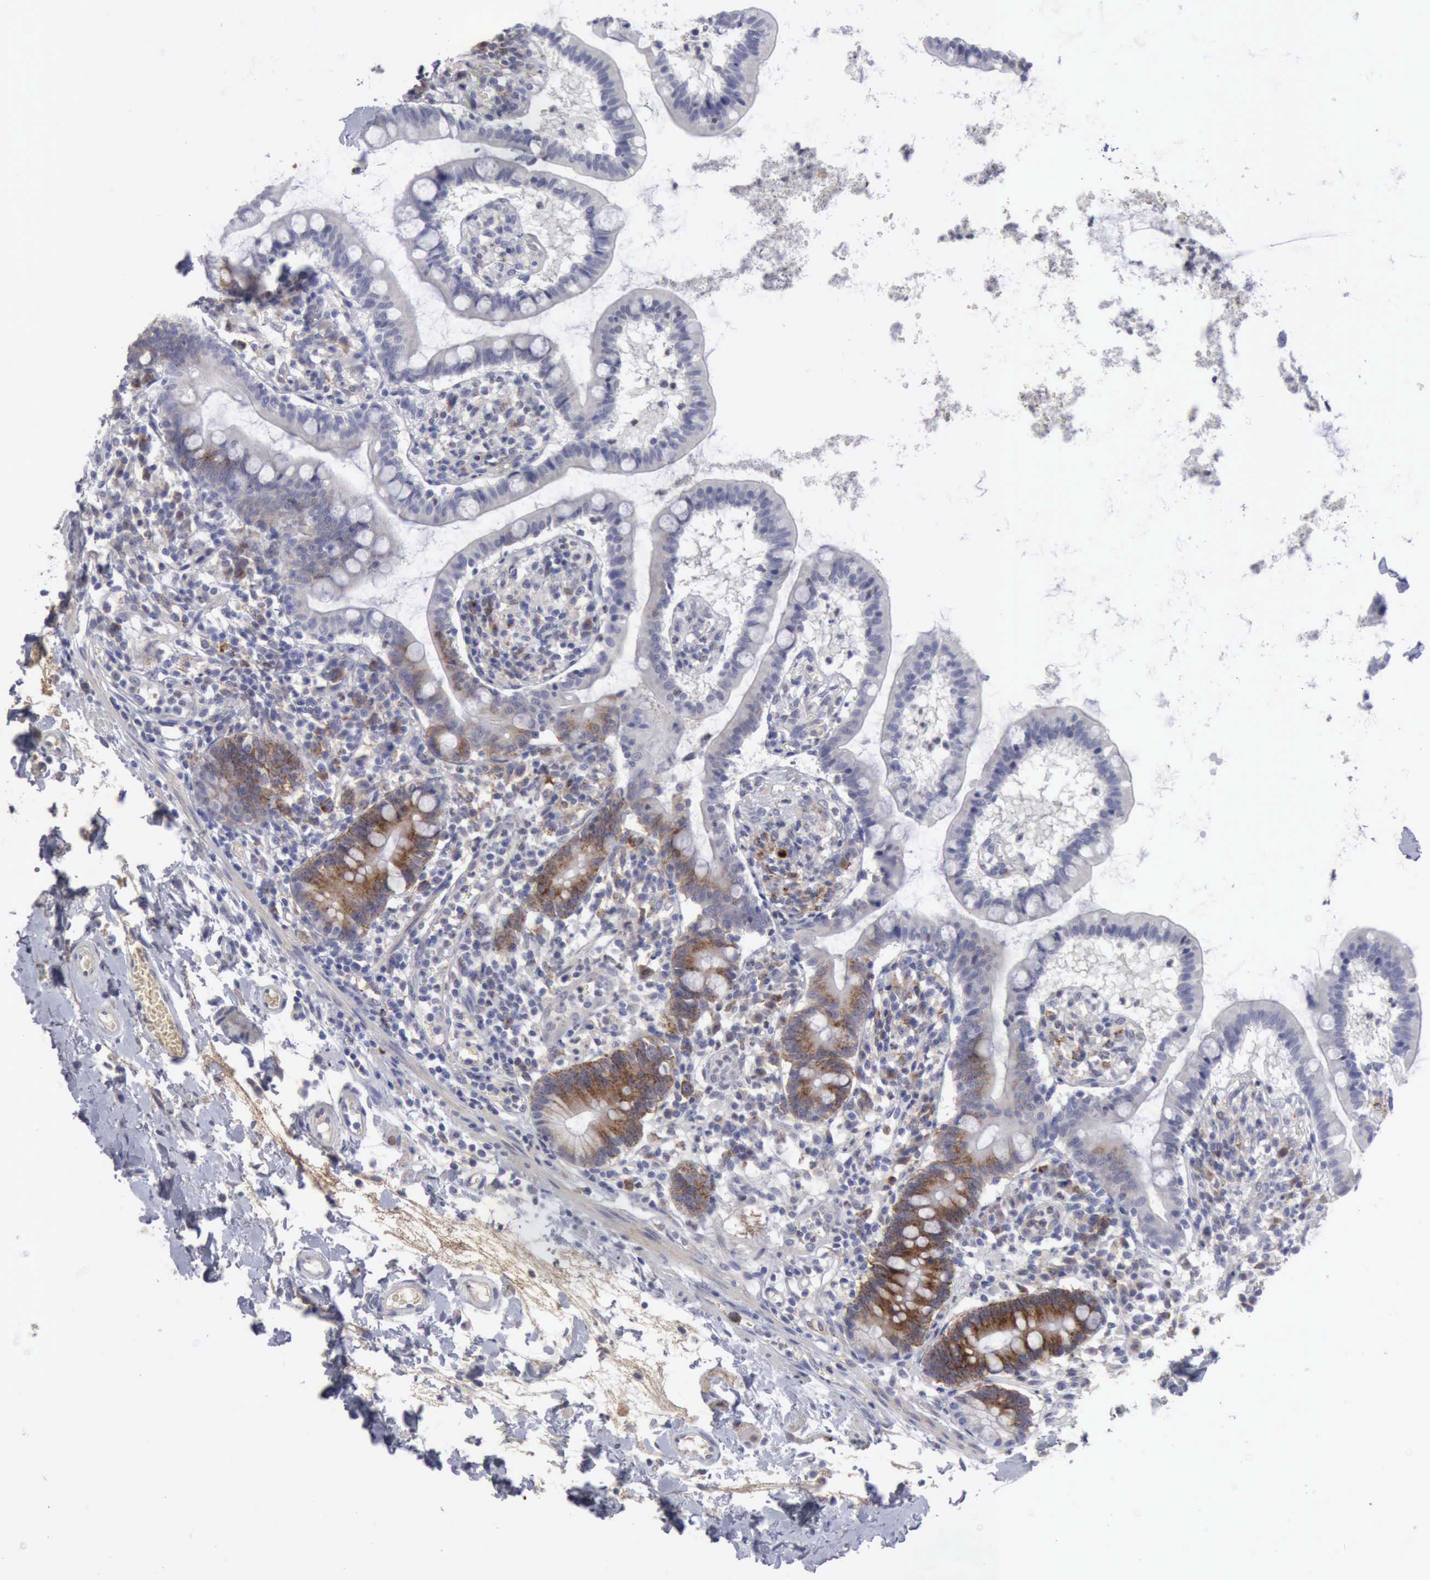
{"staining": {"intensity": "moderate", "quantity": "<25%", "location": "cytoplasmic/membranous"}, "tissue": "small intestine", "cell_type": "Glandular cells", "image_type": "normal", "snomed": [{"axis": "morphology", "description": "Normal tissue, NOS"}, {"axis": "topography", "description": "Small intestine"}], "caption": "Immunohistochemical staining of normal small intestine exhibits low levels of moderate cytoplasmic/membranous expression in approximately <25% of glandular cells.", "gene": "TFRC", "patient": {"sex": "female", "age": 61}}